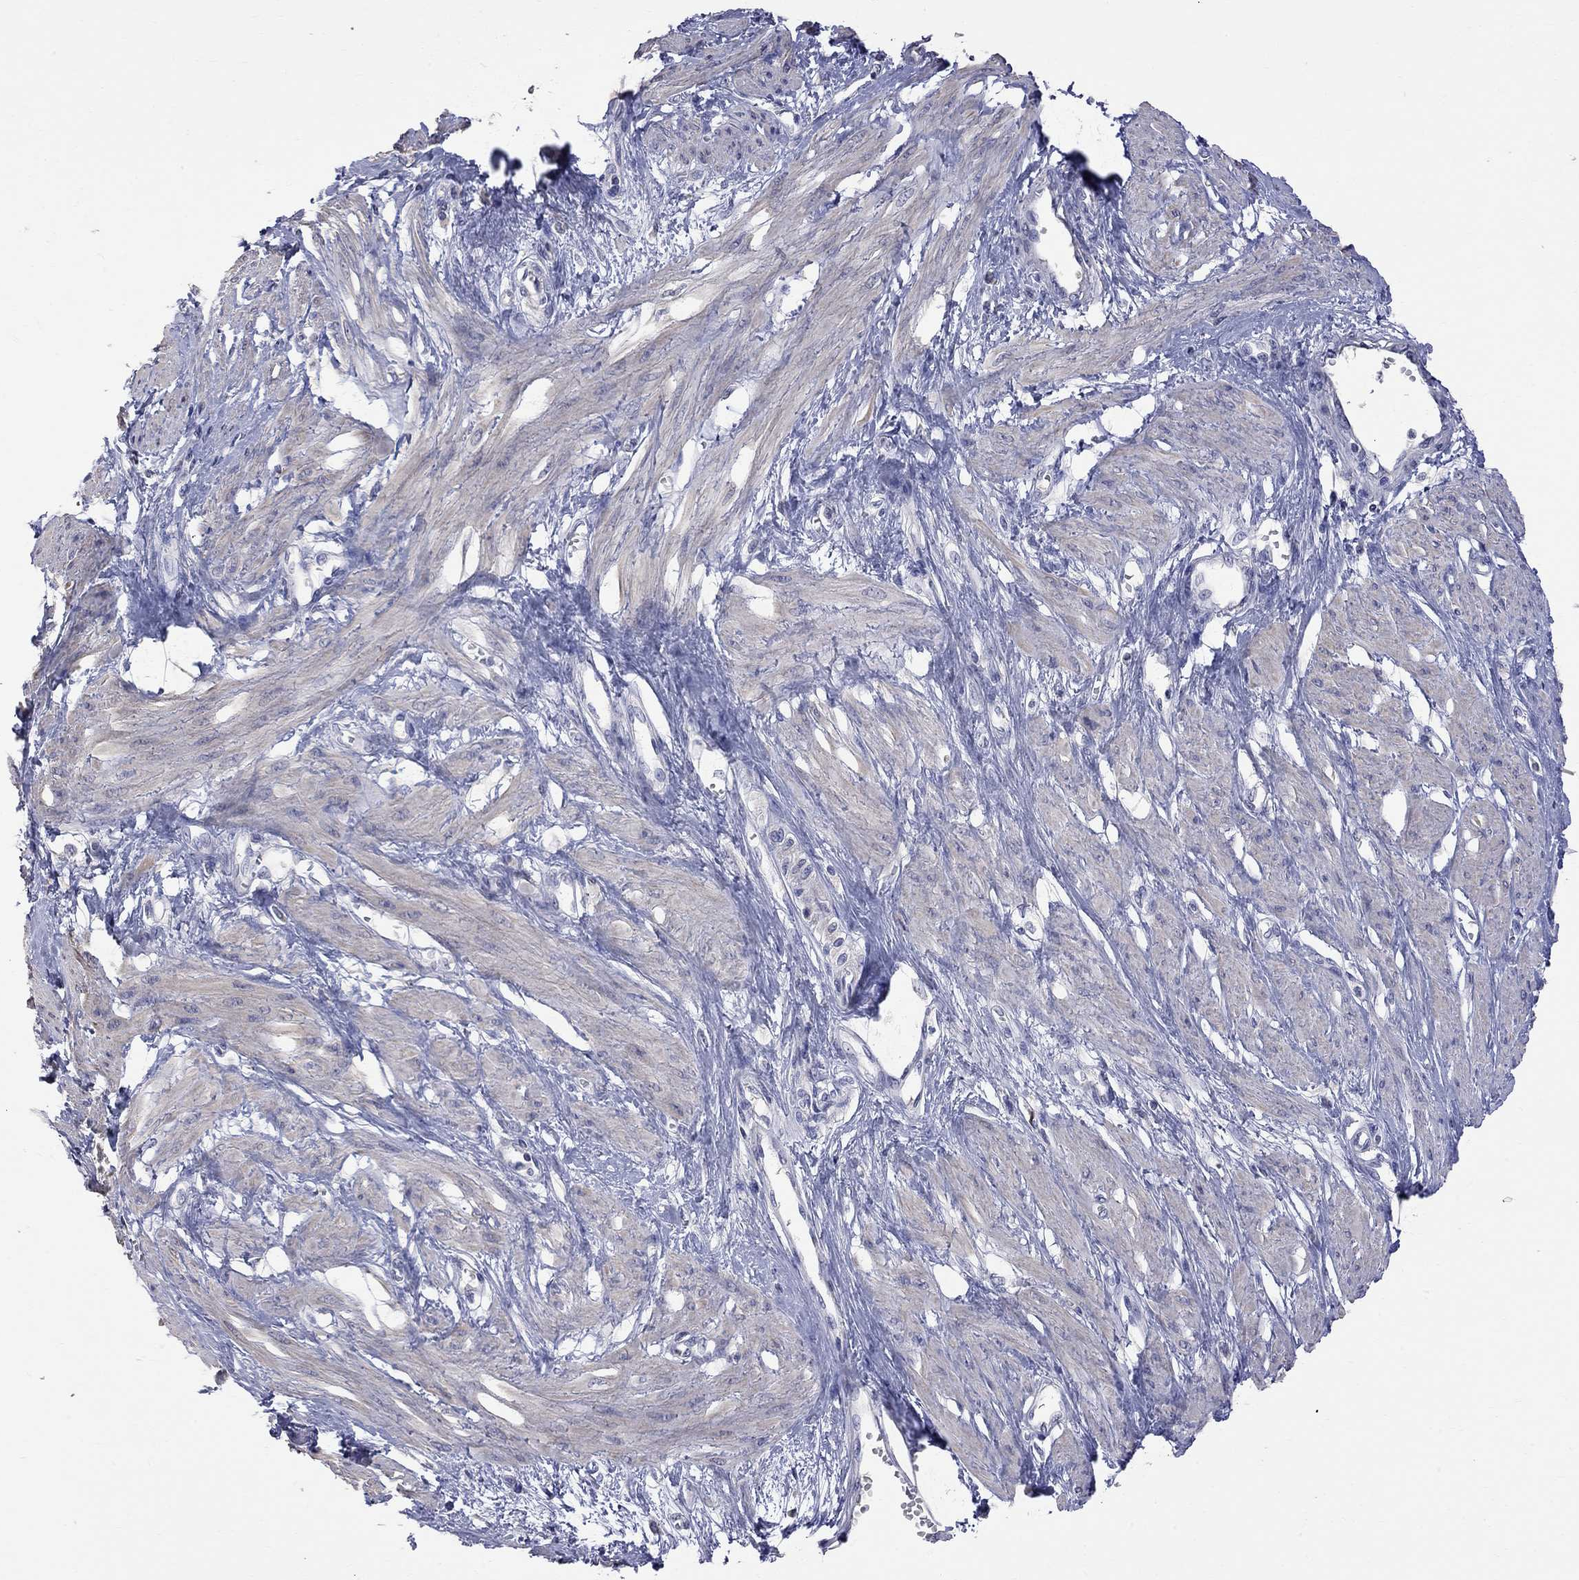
{"staining": {"intensity": "weak", "quantity": "25%-75%", "location": "cytoplasmic/membranous"}, "tissue": "smooth muscle", "cell_type": "Smooth muscle cells", "image_type": "normal", "snomed": [{"axis": "morphology", "description": "Normal tissue, NOS"}, {"axis": "topography", "description": "Smooth muscle"}, {"axis": "topography", "description": "Uterus"}], "caption": "DAB immunohistochemical staining of benign human smooth muscle reveals weak cytoplasmic/membranous protein expression in about 25%-75% of smooth muscle cells.", "gene": "CKAP2", "patient": {"sex": "female", "age": 39}}